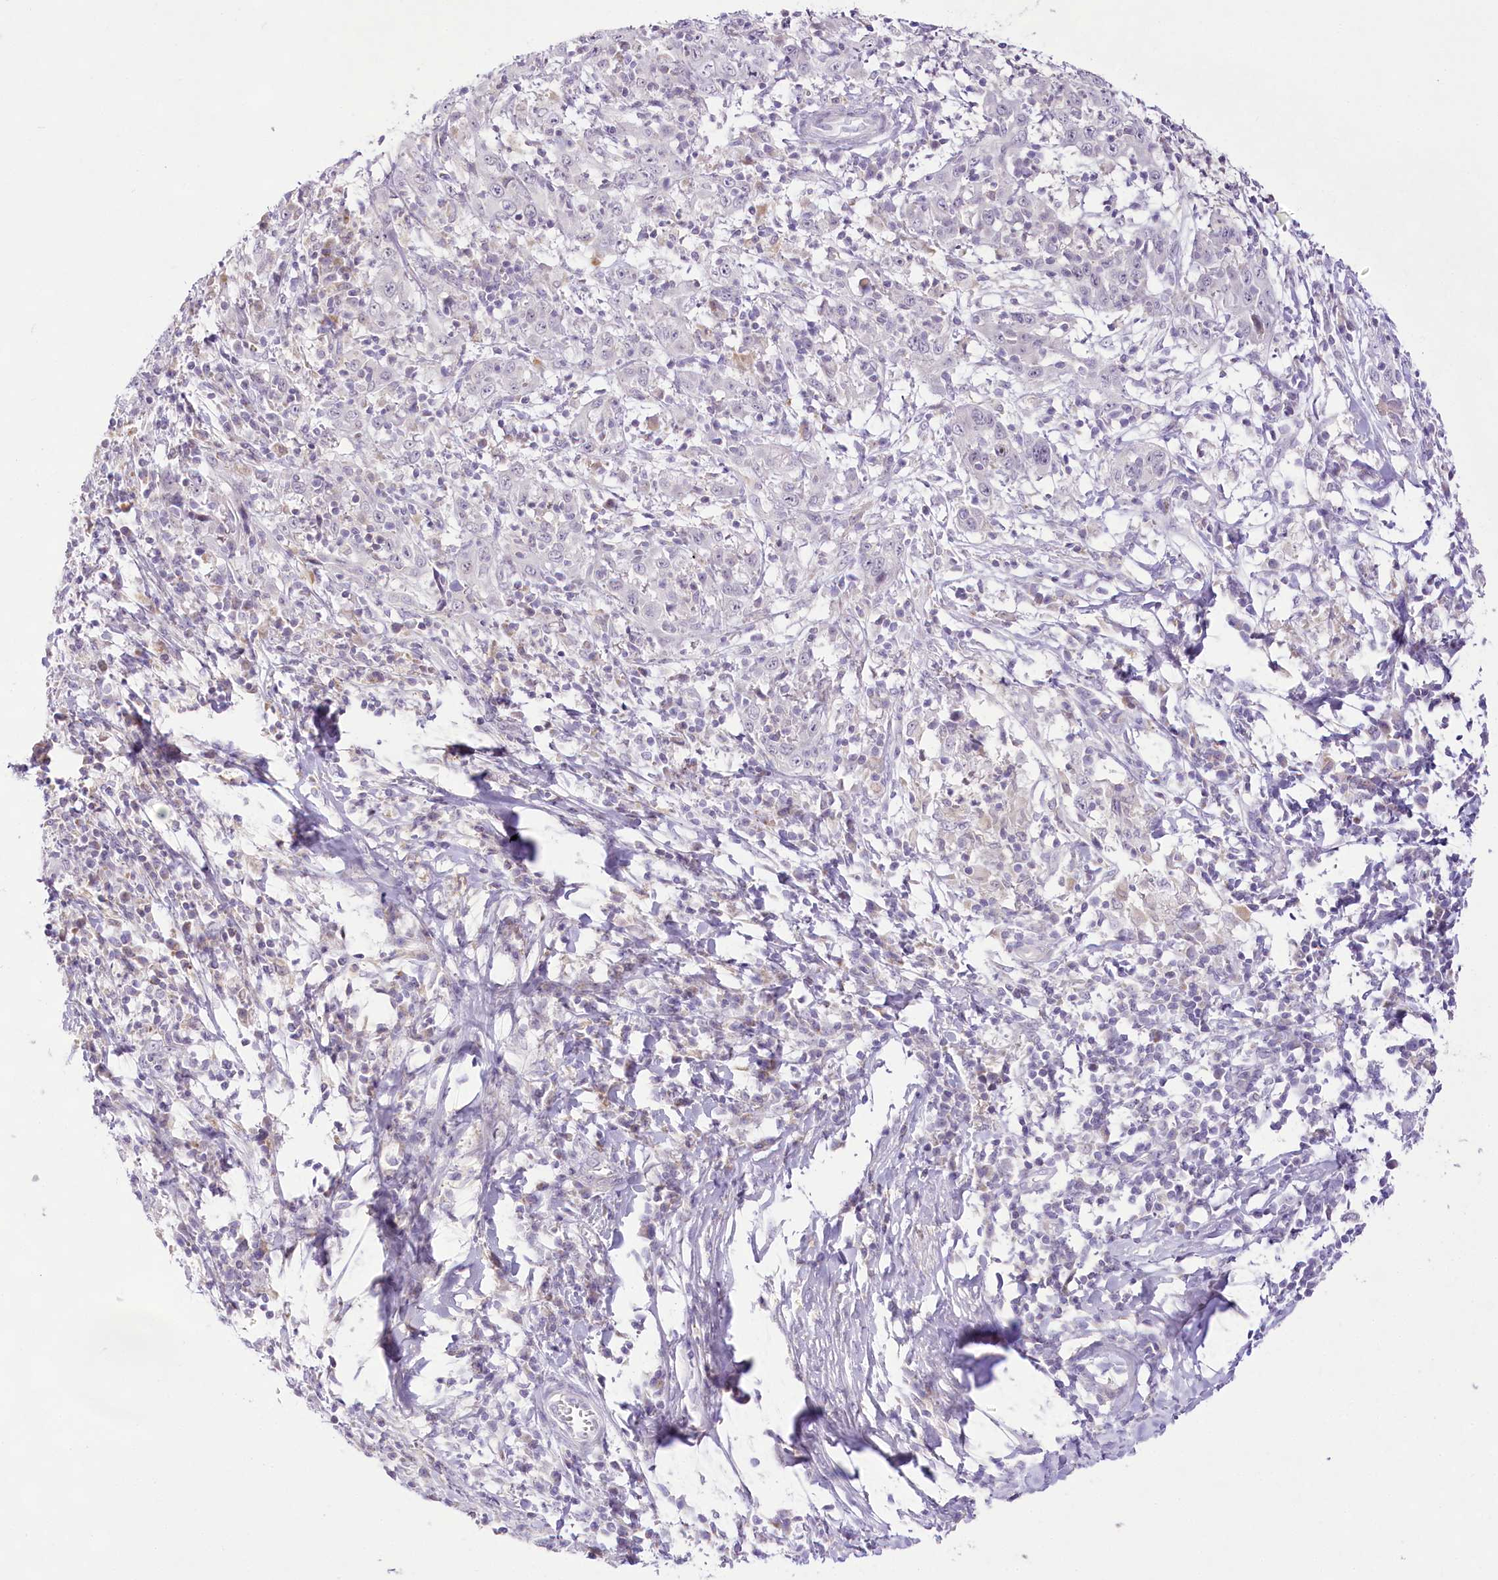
{"staining": {"intensity": "negative", "quantity": "none", "location": "none"}, "tissue": "cervical cancer", "cell_type": "Tumor cells", "image_type": "cancer", "snomed": [{"axis": "morphology", "description": "Squamous cell carcinoma, NOS"}, {"axis": "topography", "description": "Cervix"}], "caption": "Squamous cell carcinoma (cervical) stained for a protein using immunohistochemistry (IHC) displays no staining tumor cells.", "gene": "CCDC30", "patient": {"sex": "female", "age": 46}}